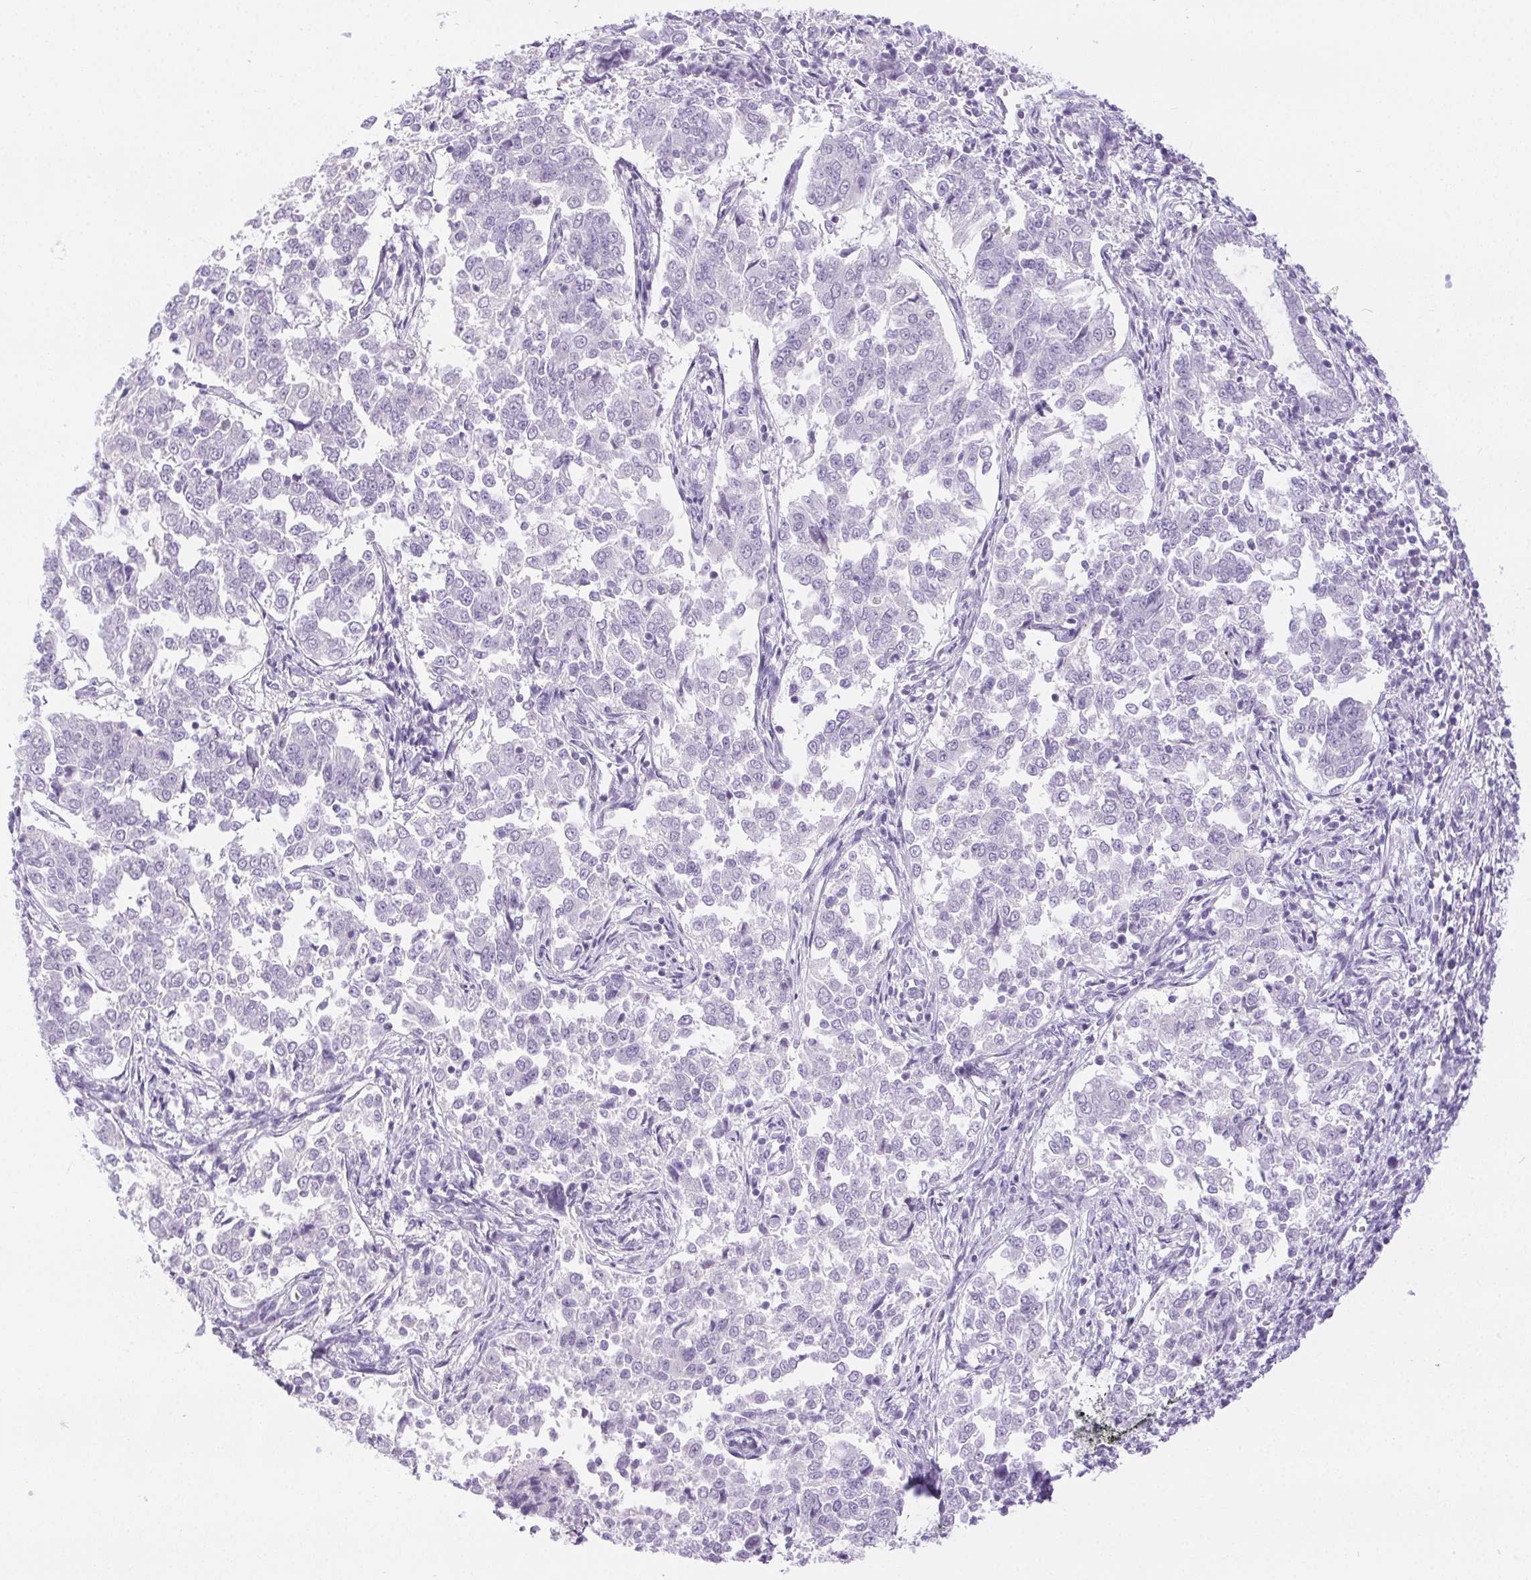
{"staining": {"intensity": "negative", "quantity": "none", "location": "none"}, "tissue": "endometrial cancer", "cell_type": "Tumor cells", "image_type": "cancer", "snomed": [{"axis": "morphology", "description": "Adenocarcinoma, NOS"}, {"axis": "topography", "description": "Endometrium"}], "caption": "Endometrial cancer was stained to show a protein in brown. There is no significant staining in tumor cells. (Brightfield microscopy of DAB (3,3'-diaminobenzidine) immunohistochemistry at high magnification).", "gene": "C20orf85", "patient": {"sex": "female", "age": 43}}